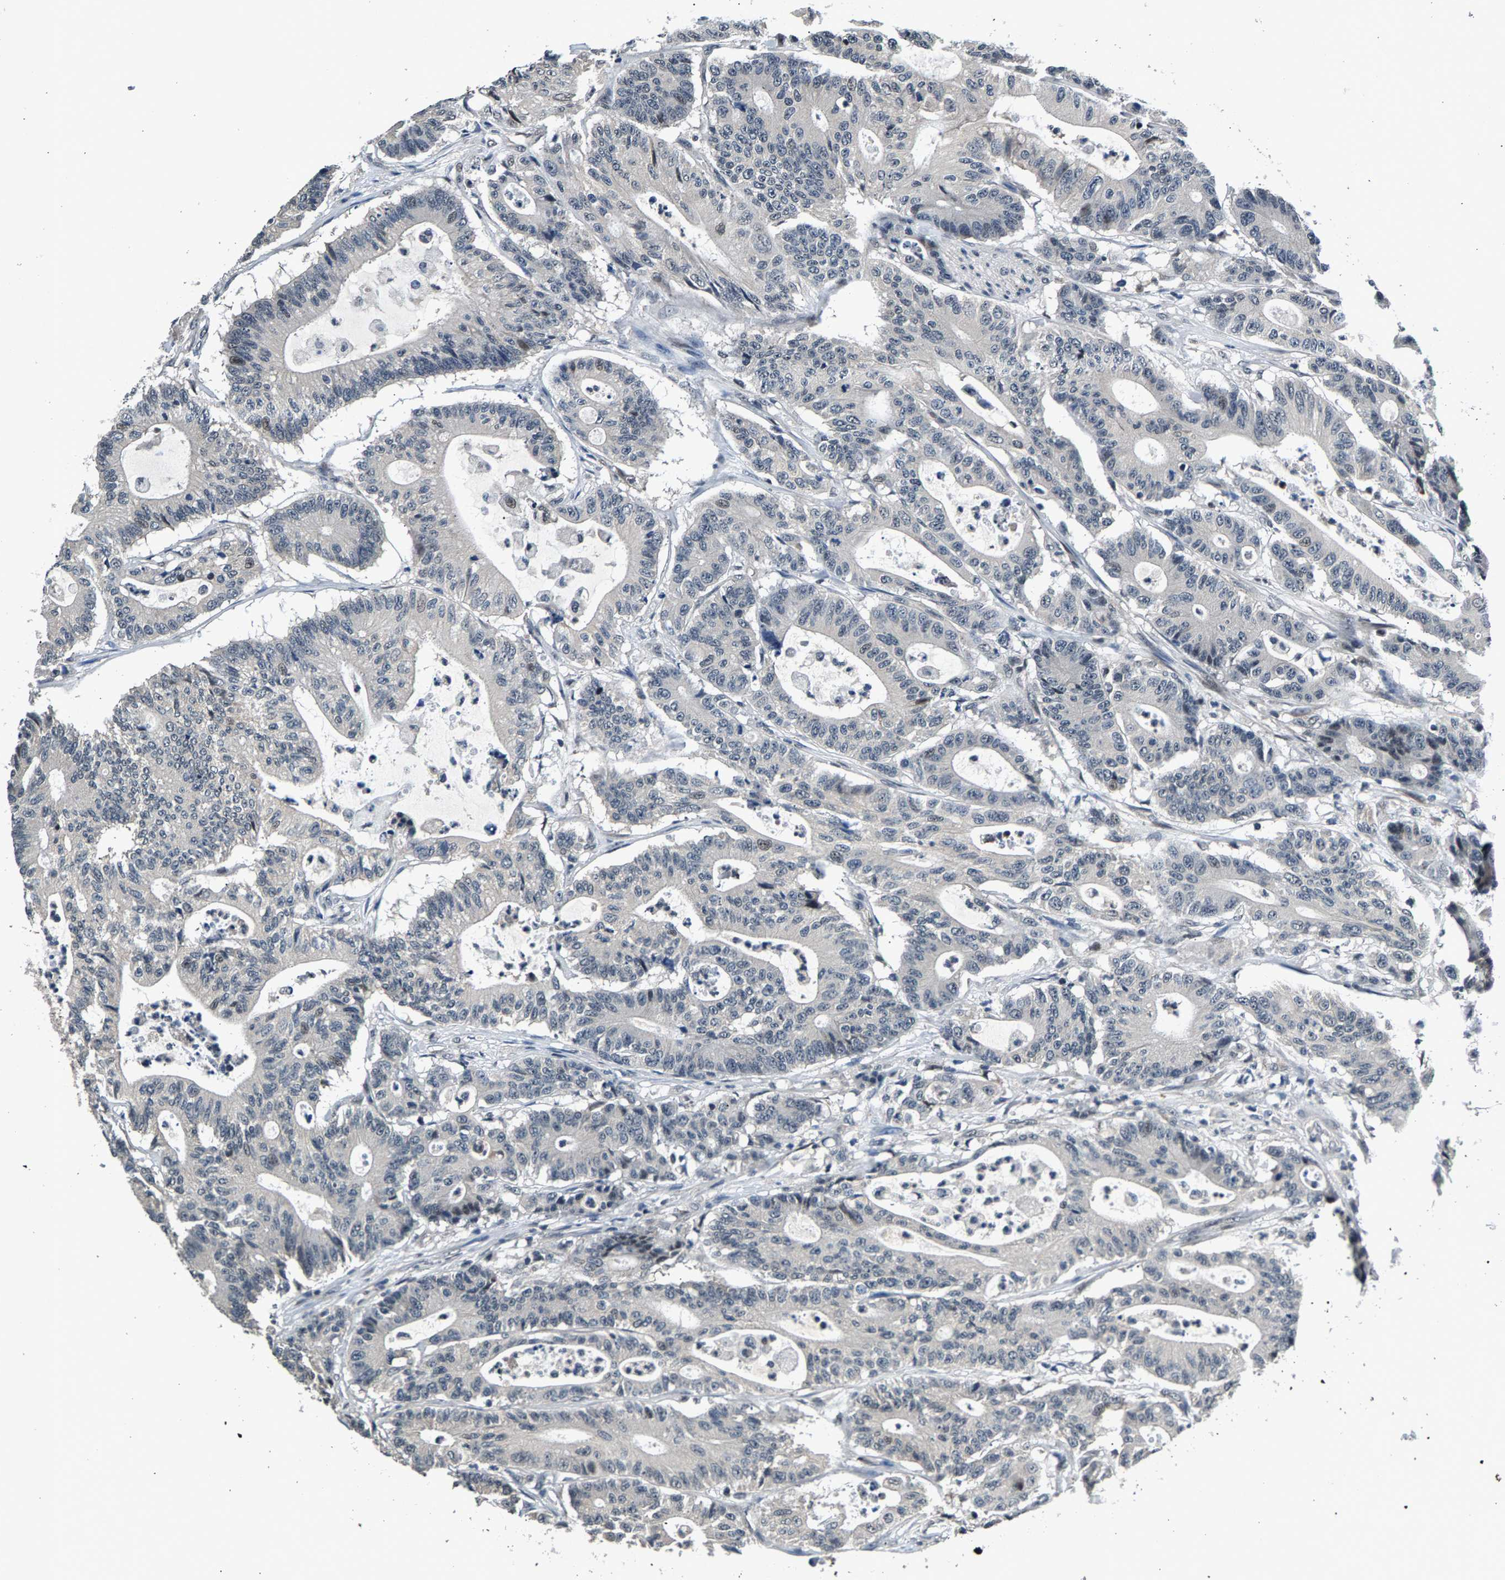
{"staining": {"intensity": "negative", "quantity": "none", "location": "none"}, "tissue": "colorectal cancer", "cell_type": "Tumor cells", "image_type": "cancer", "snomed": [{"axis": "morphology", "description": "Adenocarcinoma, NOS"}, {"axis": "topography", "description": "Colon"}], "caption": "Immunohistochemical staining of human colorectal cancer (adenocarcinoma) displays no significant staining in tumor cells.", "gene": "RBM33", "patient": {"sex": "female", "age": 84}}